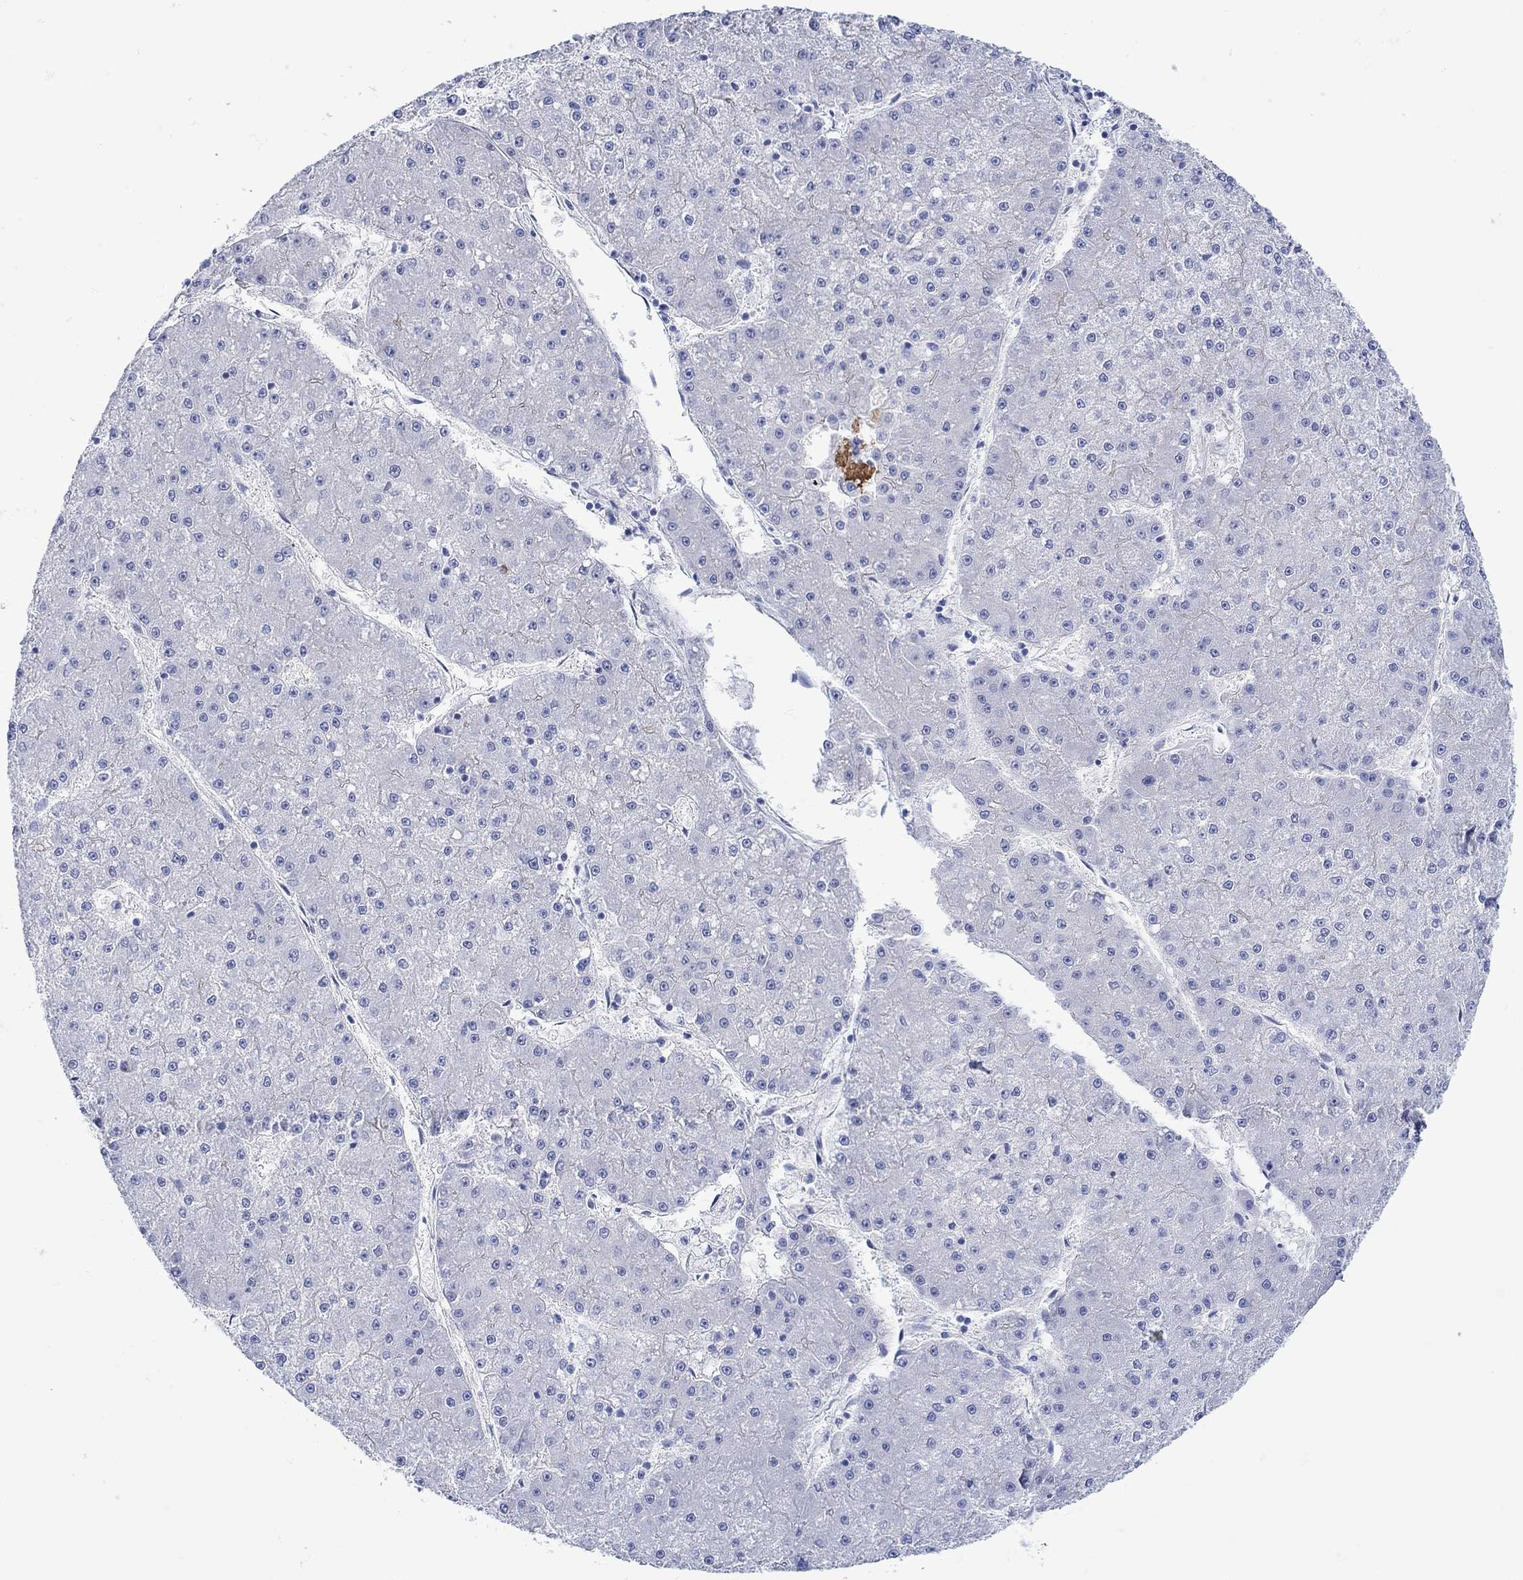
{"staining": {"intensity": "negative", "quantity": "none", "location": "none"}, "tissue": "liver cancer", "cell_type": "Tumor cells", "image_type": "cancer", "snomed": [{"axis": "morphology", "description": "Carcinoma, Hepatocellular, NOS"}, {"axis": "topography", "description": "Liver"}], "caption": "The immunohistochemistry (IHC) histopathology image has no significant positivity in tumor cells of liver hepatocellular carcinoma tissue. (DAB (3,3'-diaminobenzidine) IHC, high magnification).", "gene": "ANKMY1", "patient": {"sex": "male", "age": 73}}